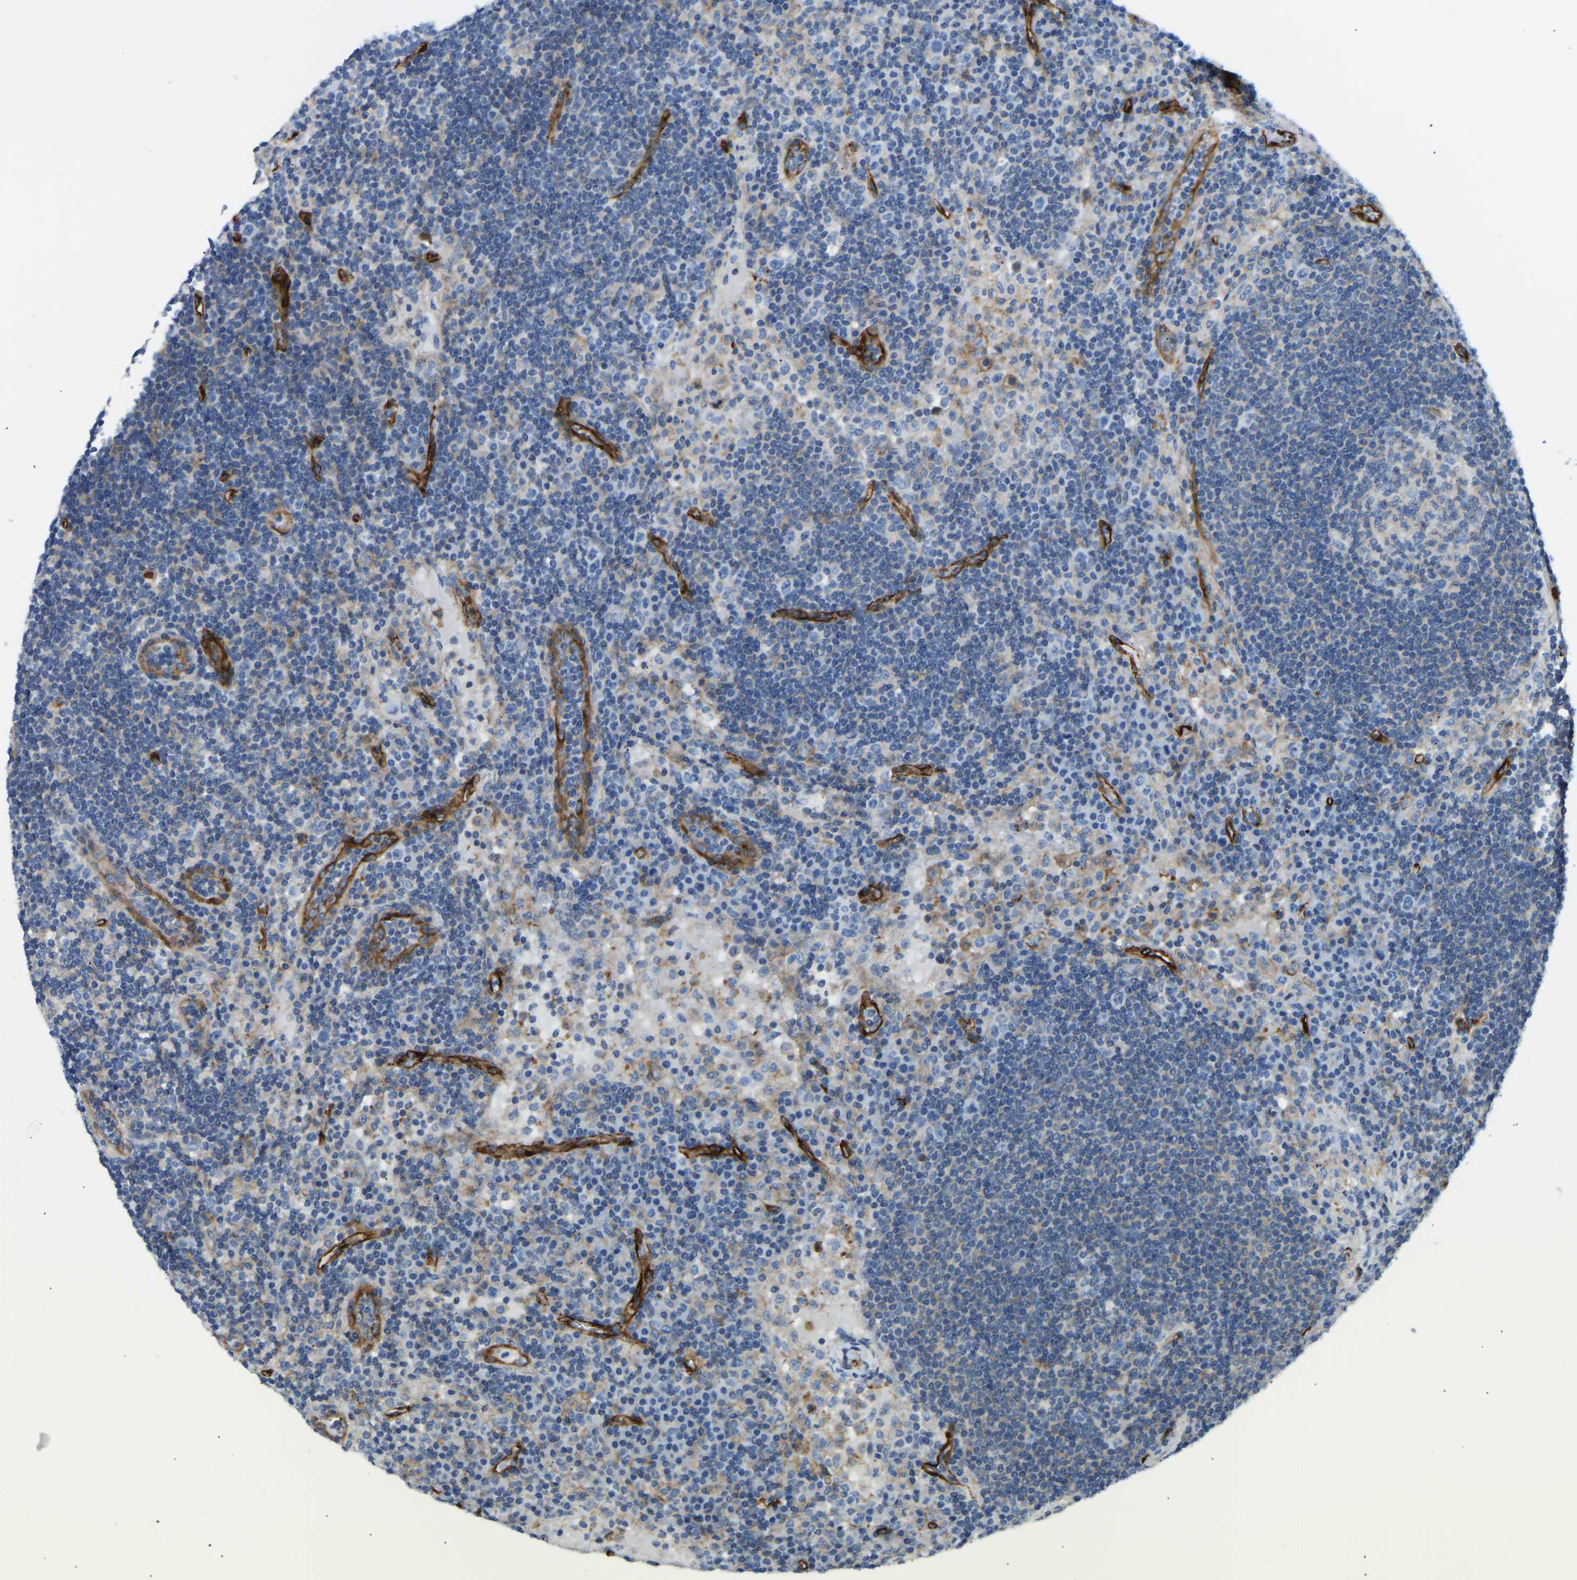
{"staining": {"intensity": "negative", "quantity": "none", "location": "none"}, "tissue": "lymph node", "cell_type": "Germinal center cells", "image_type": "normal", "snomed": [{"axis": "morphology", "description": "Normal tissue, NOS"}, {"axis": "topography", "description": "Lymph node"}], "caption": "IHC micrograph of unremarkable lymph node: lymph node stained with DAB (3,3'-diaminobenzidine) demonstrates no significant protein positivity in germinal center cells.", "gene": "COL15A1", "patient": {"sex": "female", "age": 53}}